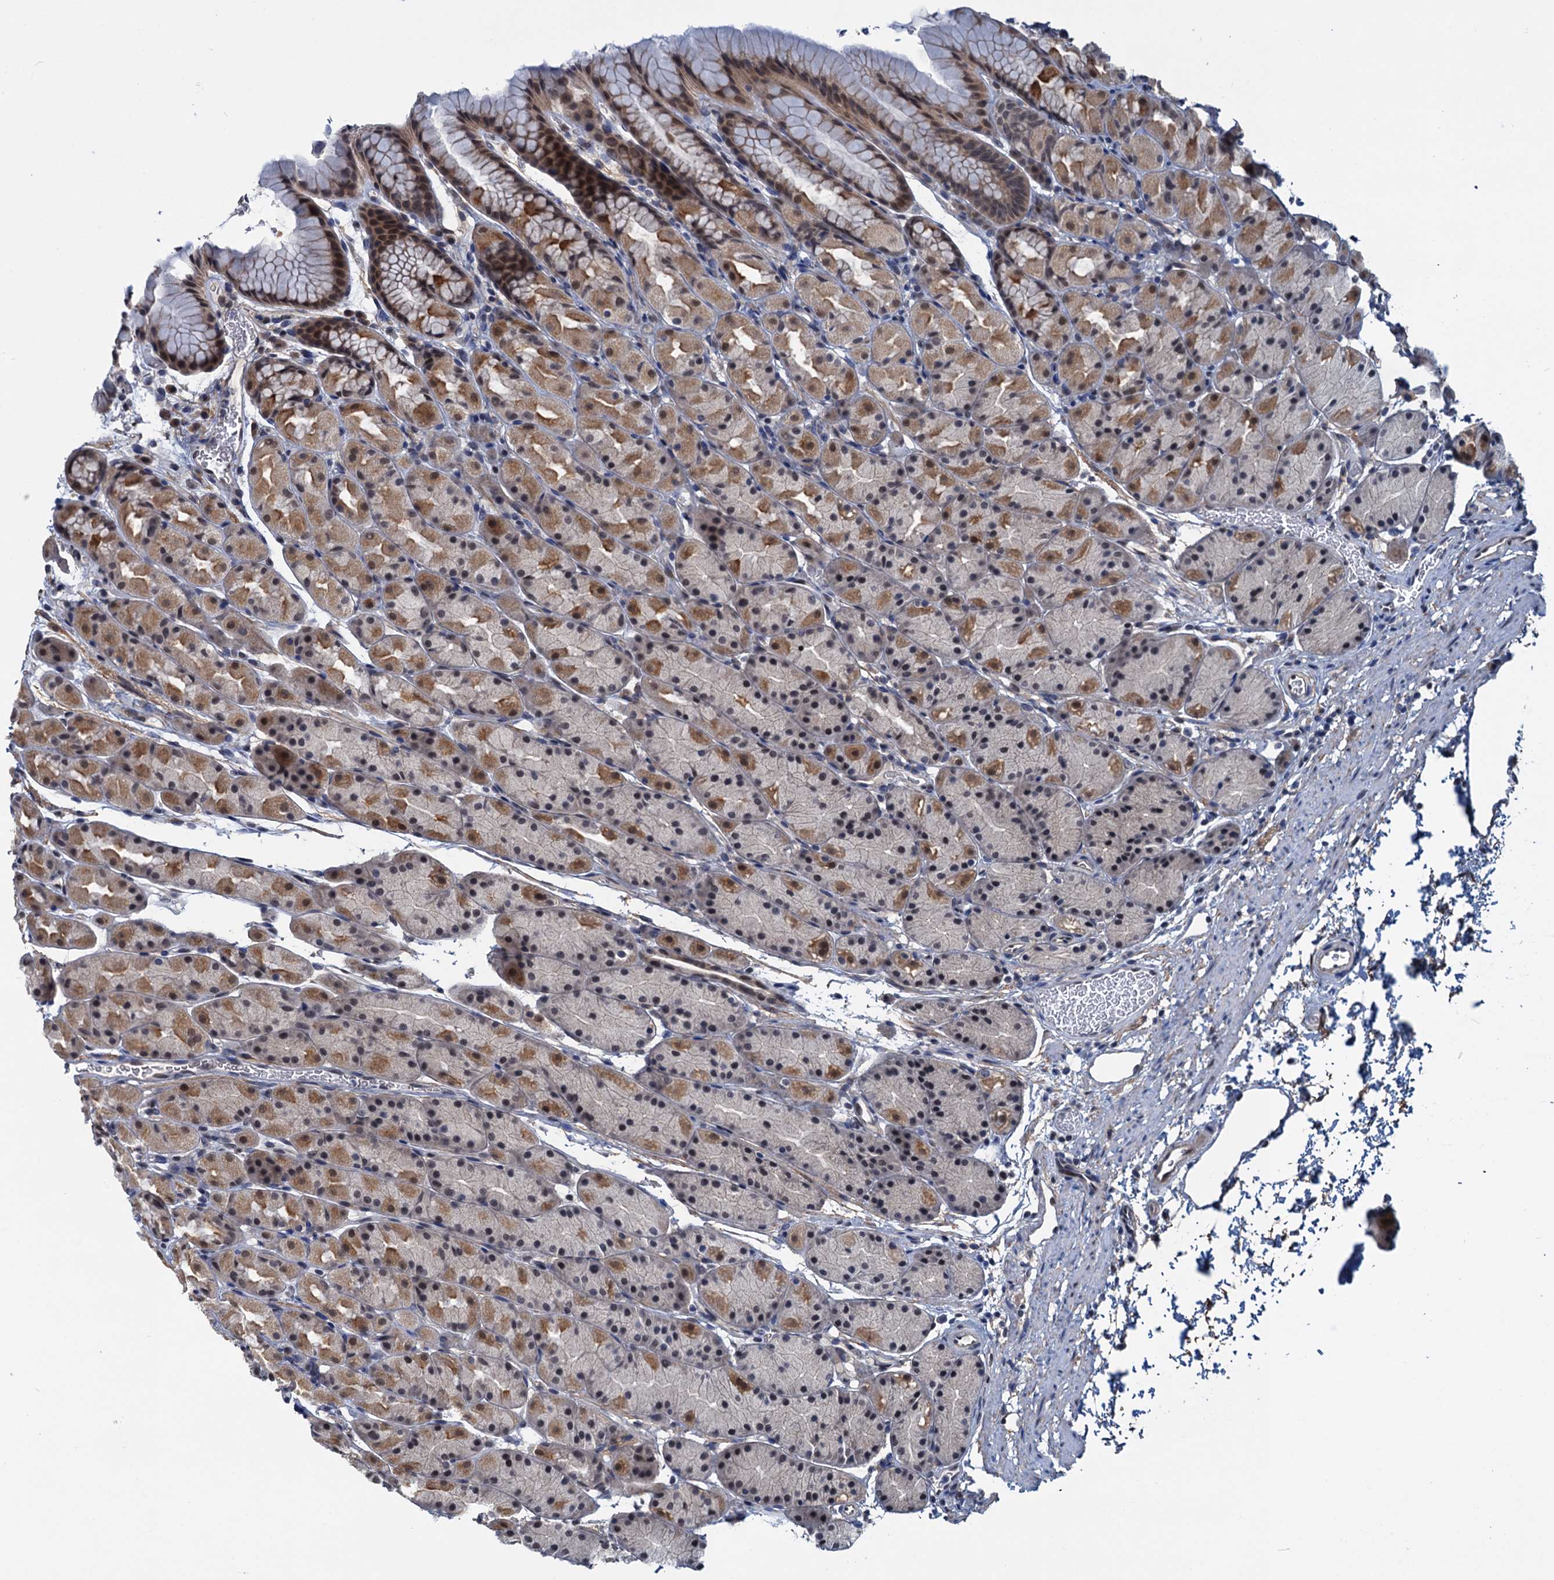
{"staining": {"intensity": "moderate", "quantity": ">75%", "location": "cytoplasmic/membranous,nuclear"}, "tissue": "stomach", "cell_type": "Glandular cells", "image_type": "normal", "snomed": [{"axis": "morphology", "description": "Normal tissue, NOS"}, {"axis": "topography", "description": "Stomach, upper"}, {"axis": "topography", "description": "Stomach"}], "caption": "Moderate cytoplasmic/membranous,nuclear positivity is seen in approximately >75% of glandular cells in benign stomach.", "gene": "SAE1", "patient": {"sex": "male", "age": 47}}